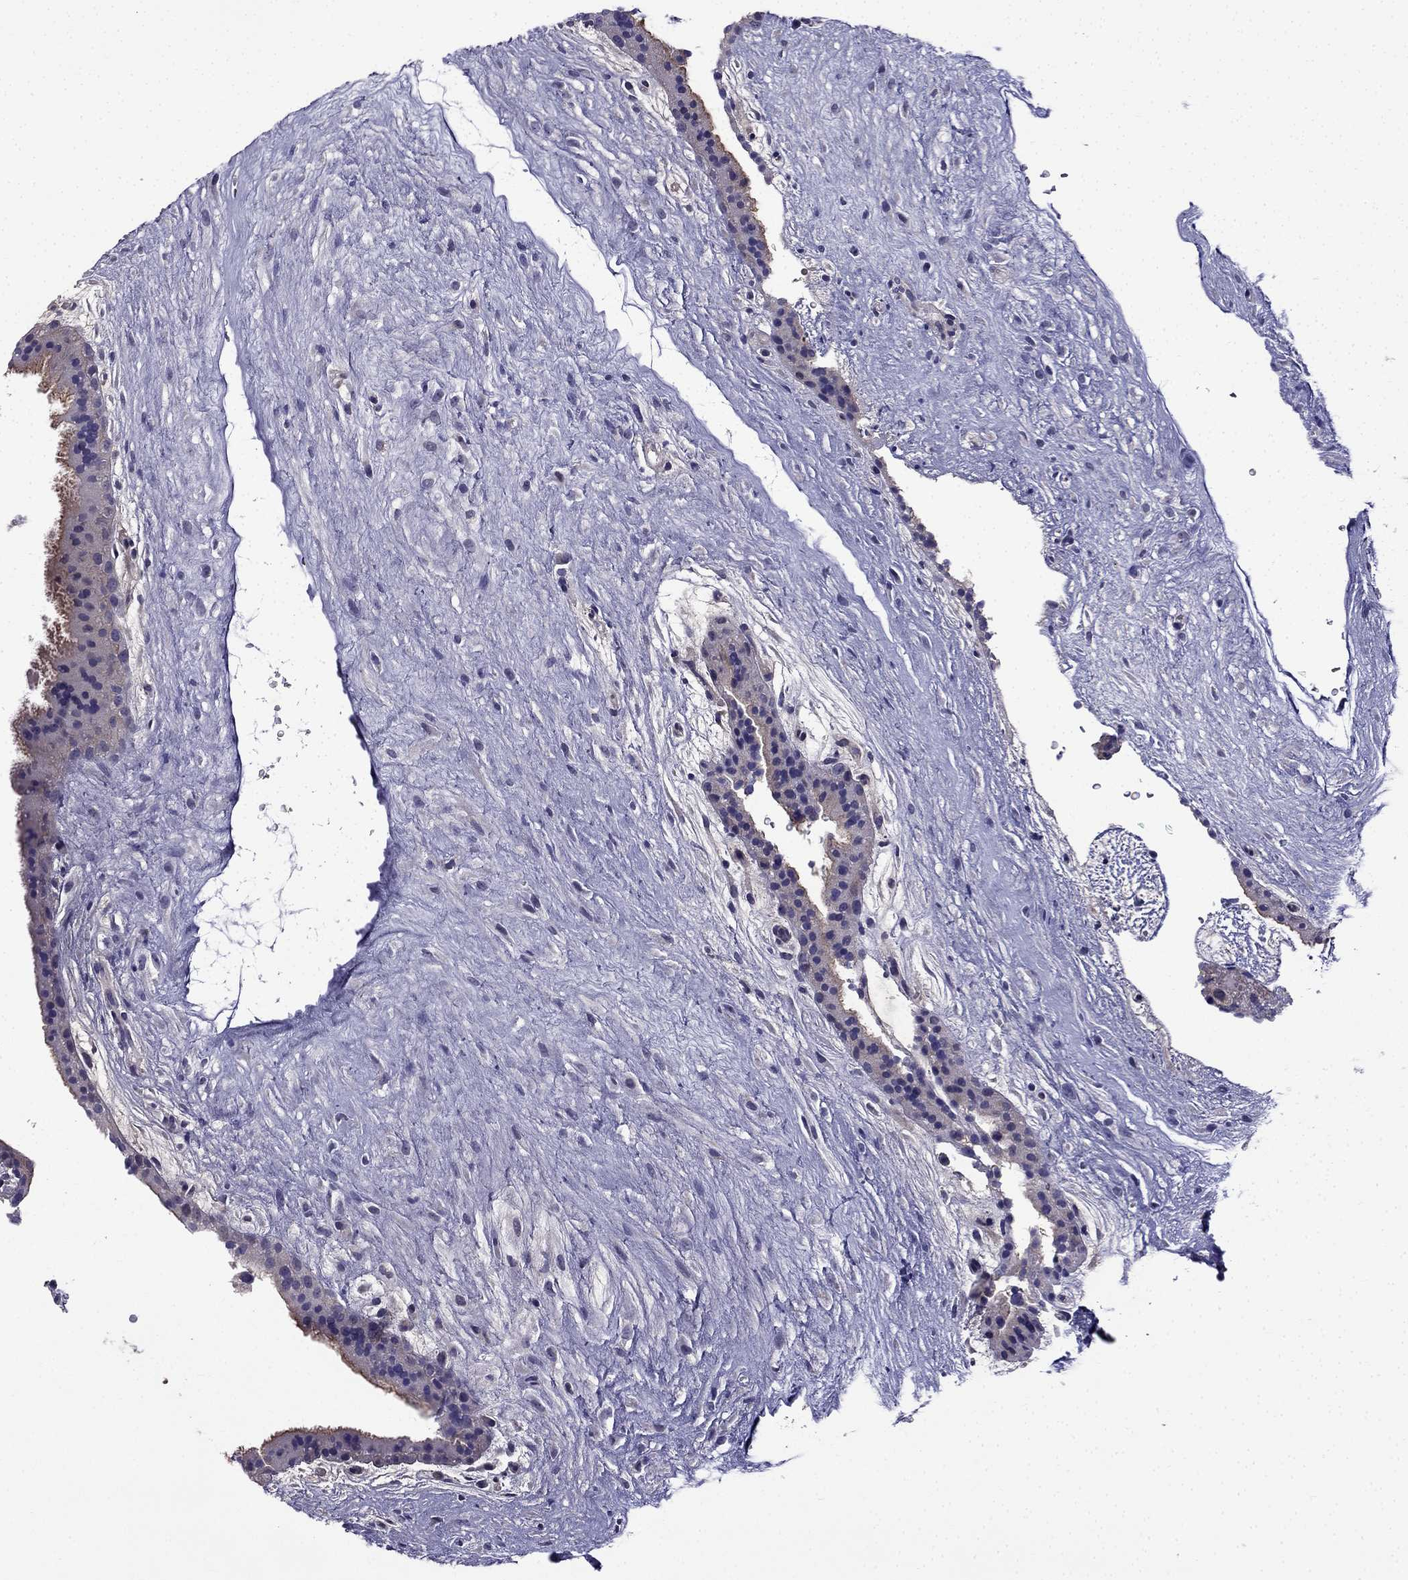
{"staining": {"intensity": "negative", "quantity": "none", "location": "none"}, "tissue": "placenta", "cell_type": "Decidual cells", "image_type": "normal", "snomed": [{"axis": "morphology", "description": "Normal tissue, NOS"}, {"axis": "topography", "description": "Placenta"}], "caption": "Immunohistochemistry histopathology image of benign human placenta stained for a protein (brown), which displays no staining in decidual cells.", "gene": "SLC6A2", "patient": {"sex": "female", "age": 19}}